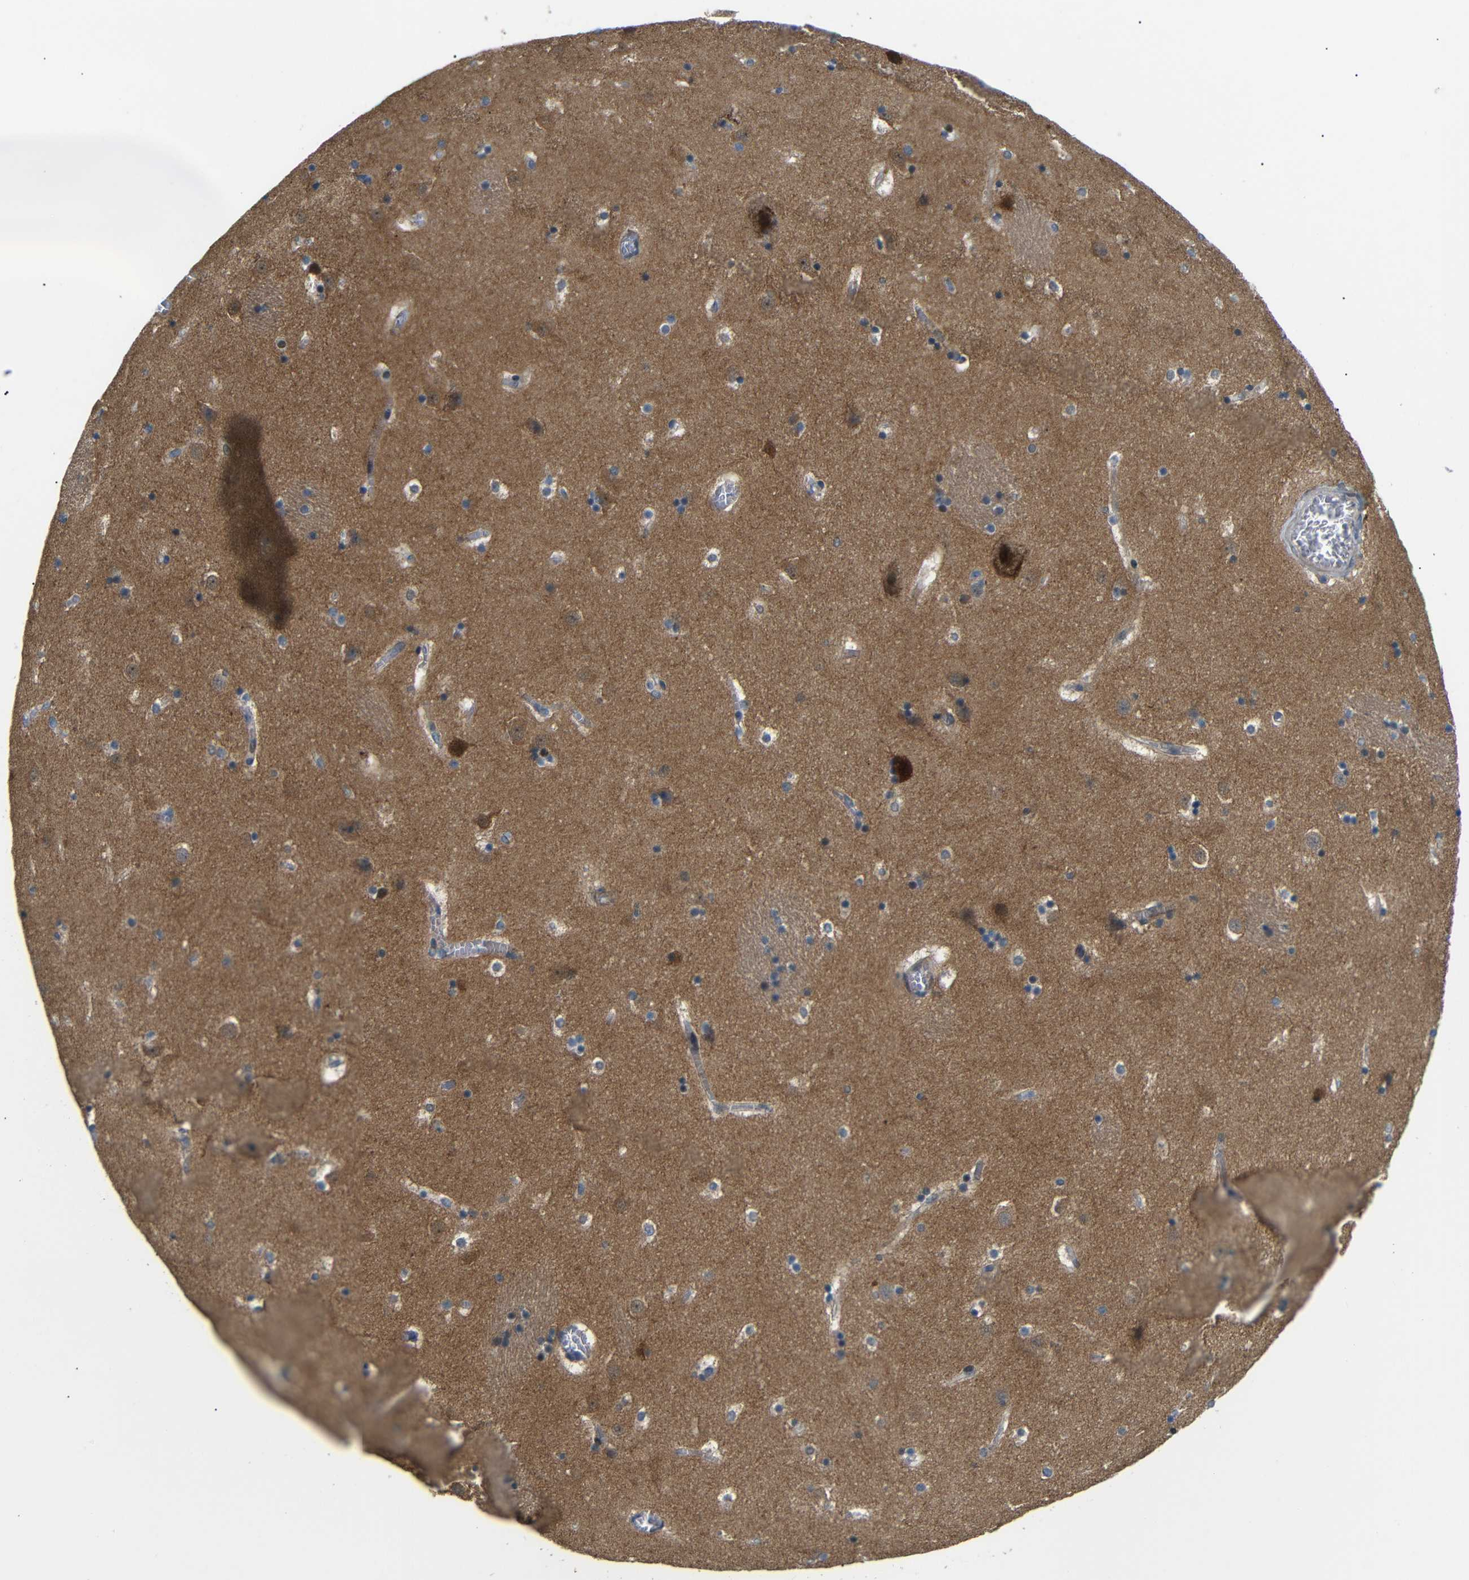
{"staining": {"intensity": "moderate", "quantity": "<25%", "location": "cytoplasmic/membranous"}, "tissue": "caudate", "cell_type": "Glial cells", "image_type": "normal", "snomed": [{"axis": "morphology", "description": "Normal tissue, NOS"}, {"axis": "topography", "description": "Lateral ventricle wall"}], "caption": "Immunohistochemical staining of normal caudate displays low levels of moderate cytoplasmic/membranous positivity in approximately <25% of glial cells.", "gene": "SYDE1", "patient": {"sex": "male", "age": 45}}